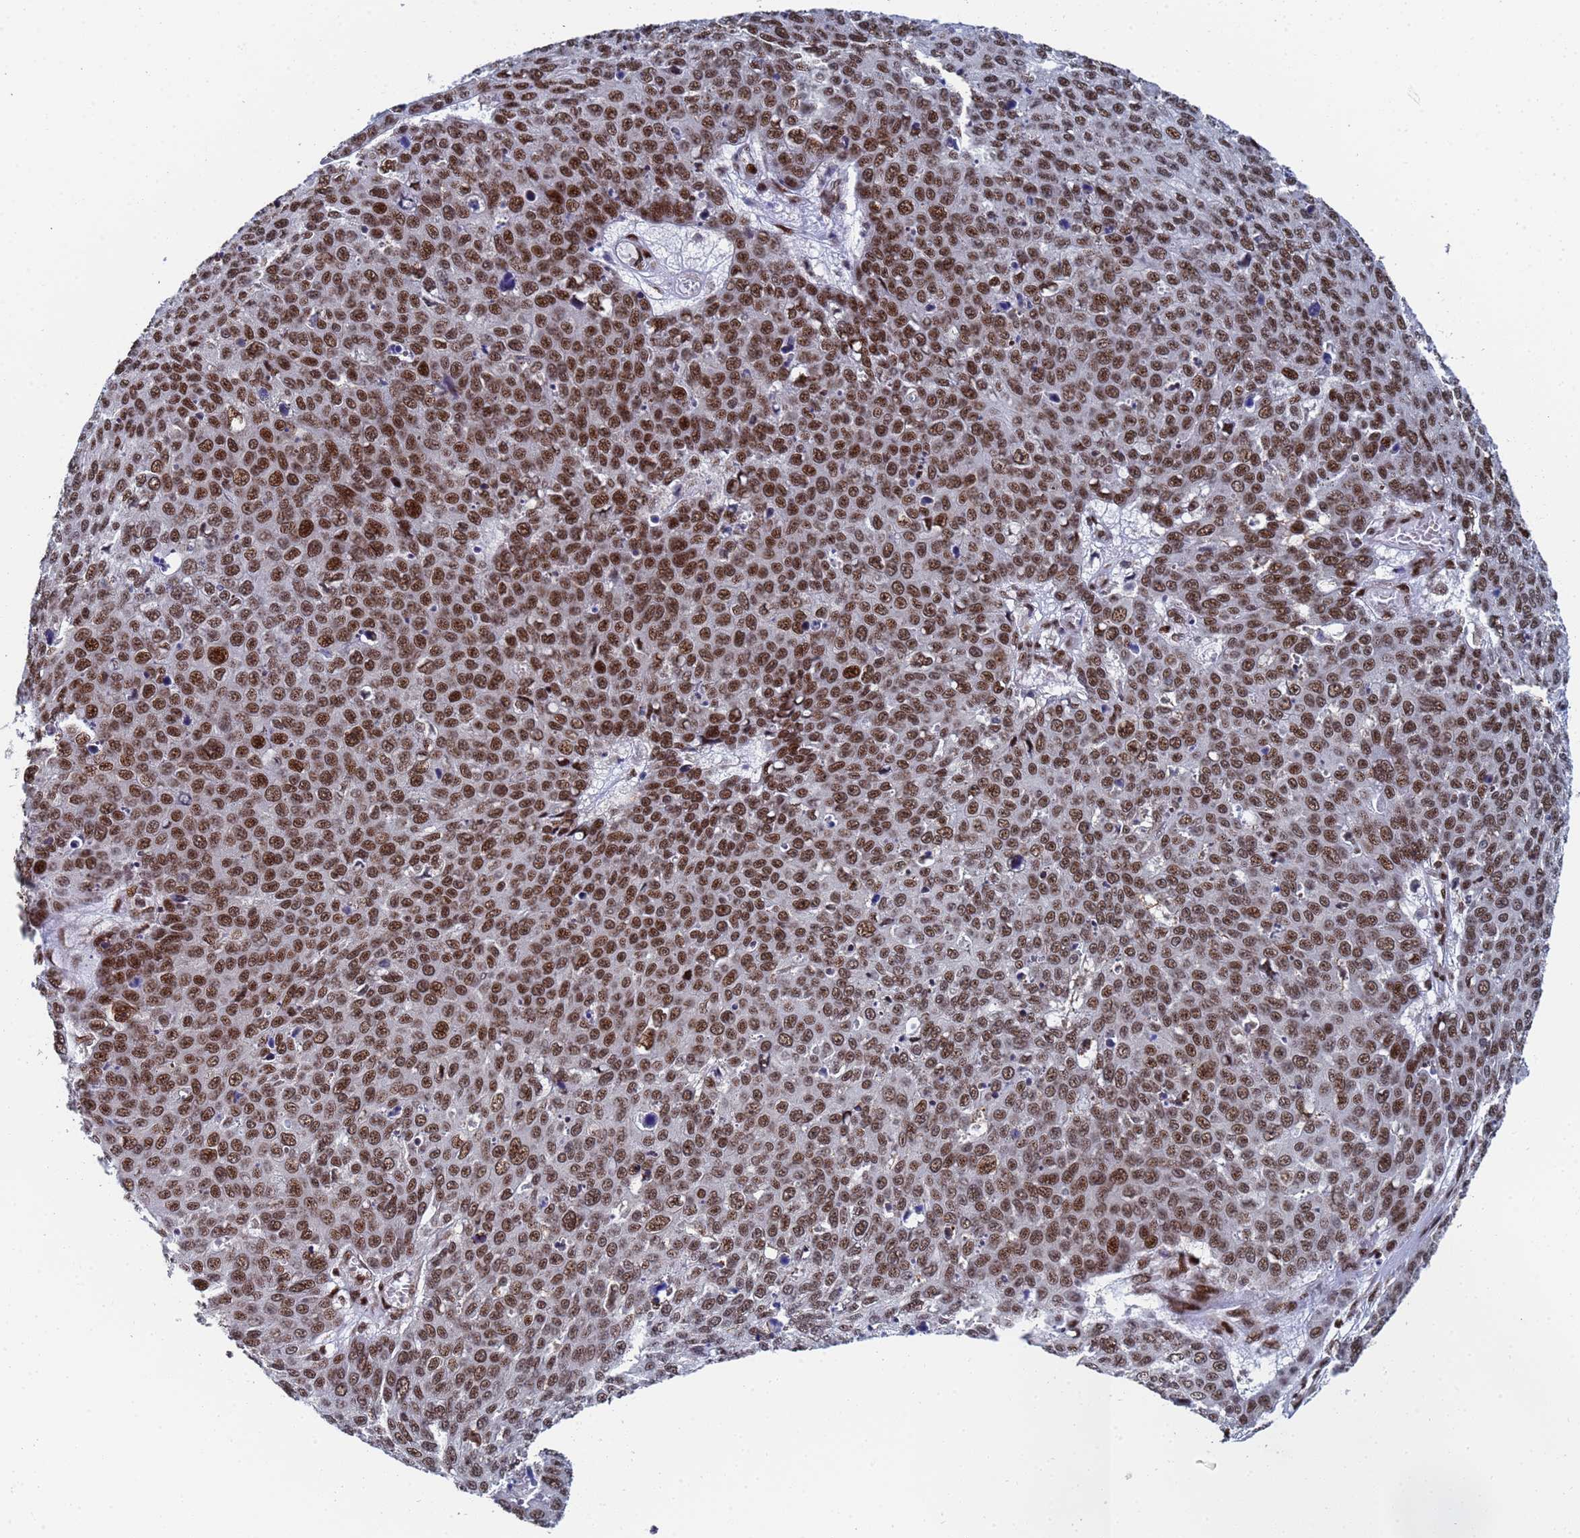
{"staining": {"intensity": "moderate", "quantity": ">75%", "location": "nuclear"}, "tissue": "skin cancer", "cell_type": "Tumor cells", "image_type": "cancer", "snomed": [{"axis": "morphology", "description": "Squamous cell carcinoma, NOS"}, {"axis": "topography", "description": "Skin"}], "caption": "Skin cancer tissue reveals moderate nuclear expression in about >75% of tumor cells, visualized by immunohistochemistry.", "gene": "AP5Z1", "patient": {"sex": "male", "age": 71}}